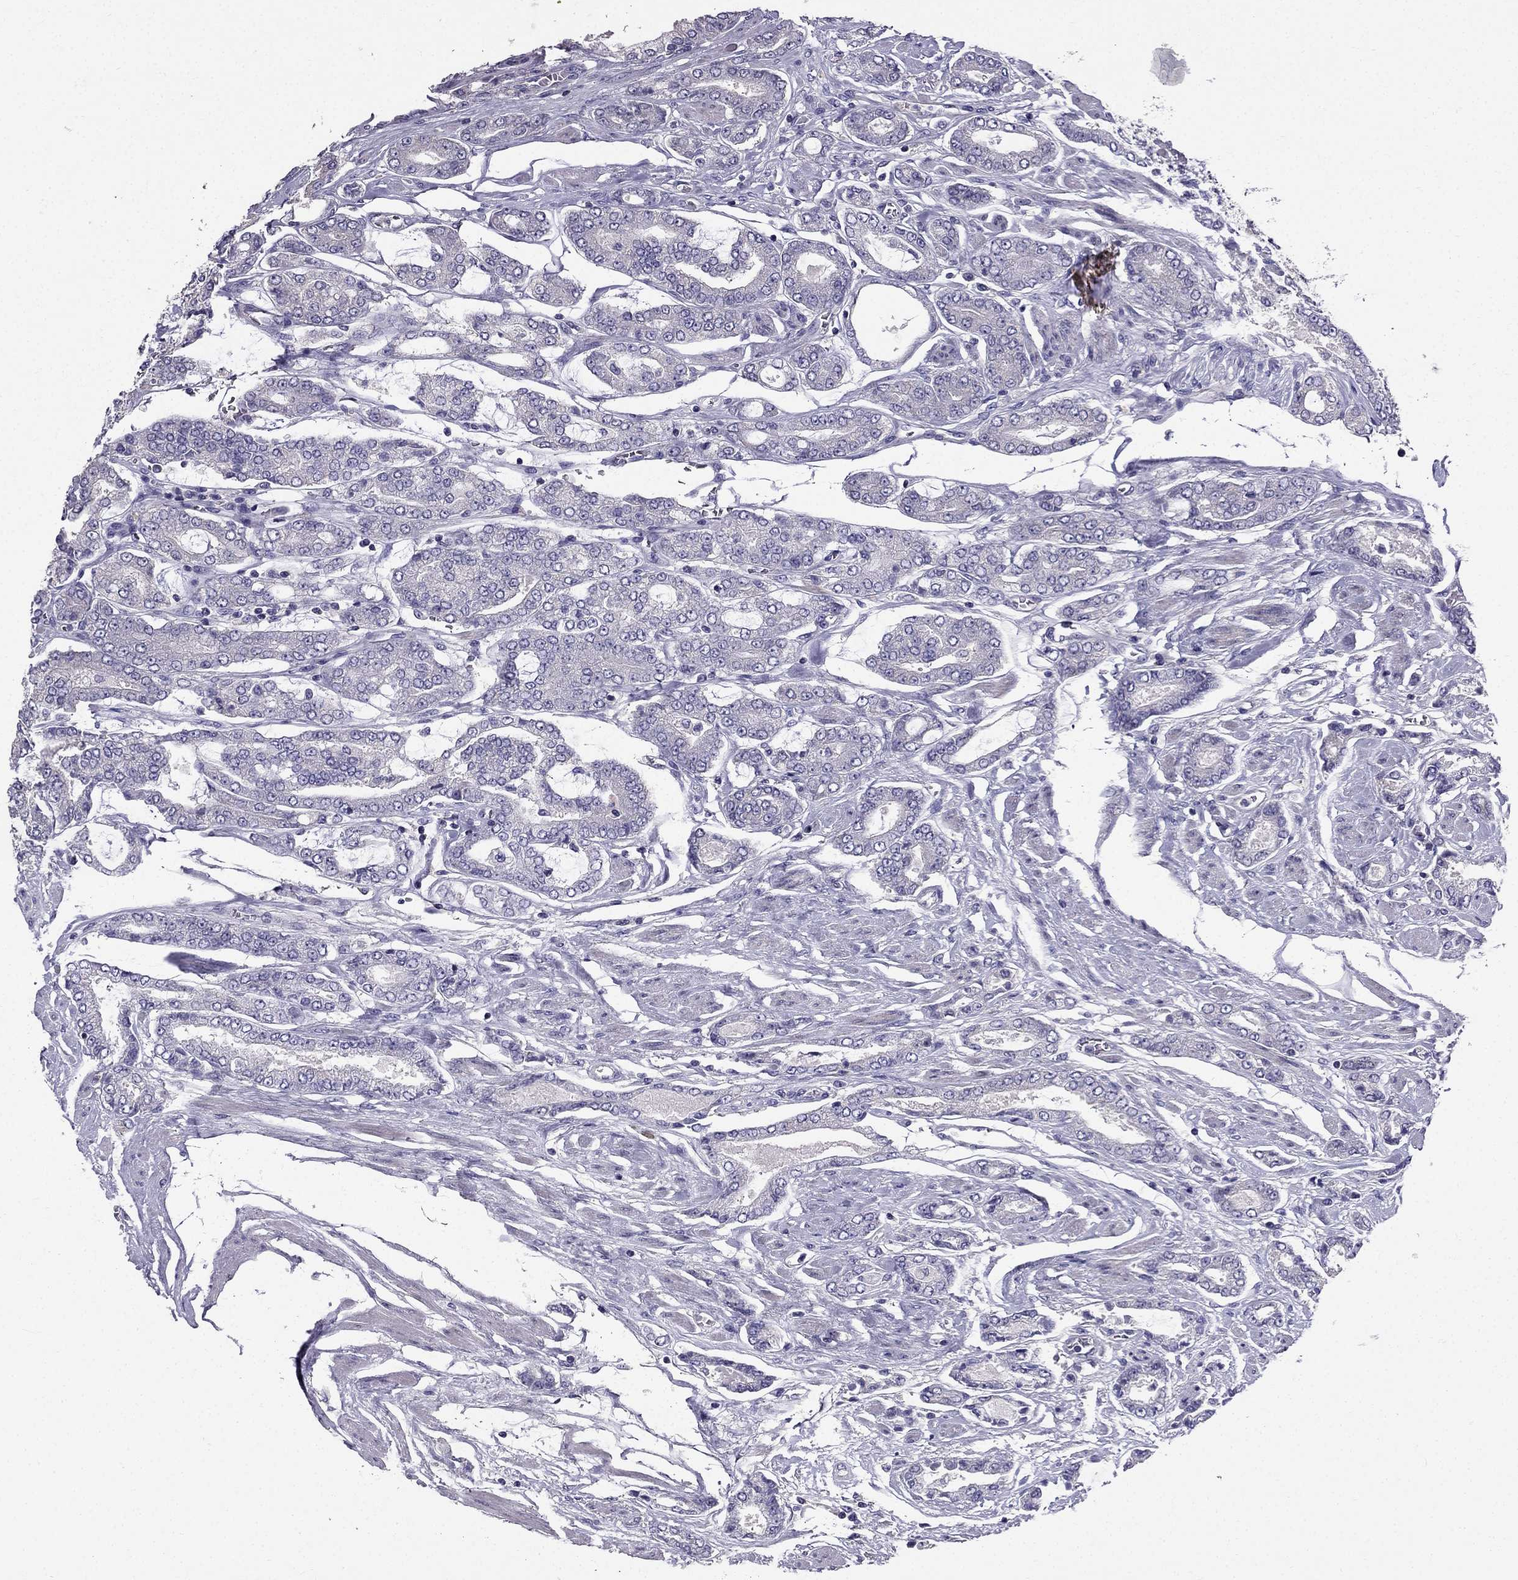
{"staining": {"intensity": "negative", "quantity": "none", "location": "none"}, "tissue": "prostate cancer", "cell_type": "Tumor cells", "image_type": "cancer", "snomed": [{"axis": "morphology", "description": "Adenocarcinoma, NOS"}, {"axis": "topography", "description": "Prostate"}], "caption": "Histopathology image shows no protein expression in tumor cells of prostate cancer (adenocarcinoma) tissue.", "gene": "AS3MT", "patient": {"sex": "male", "age": 64}}